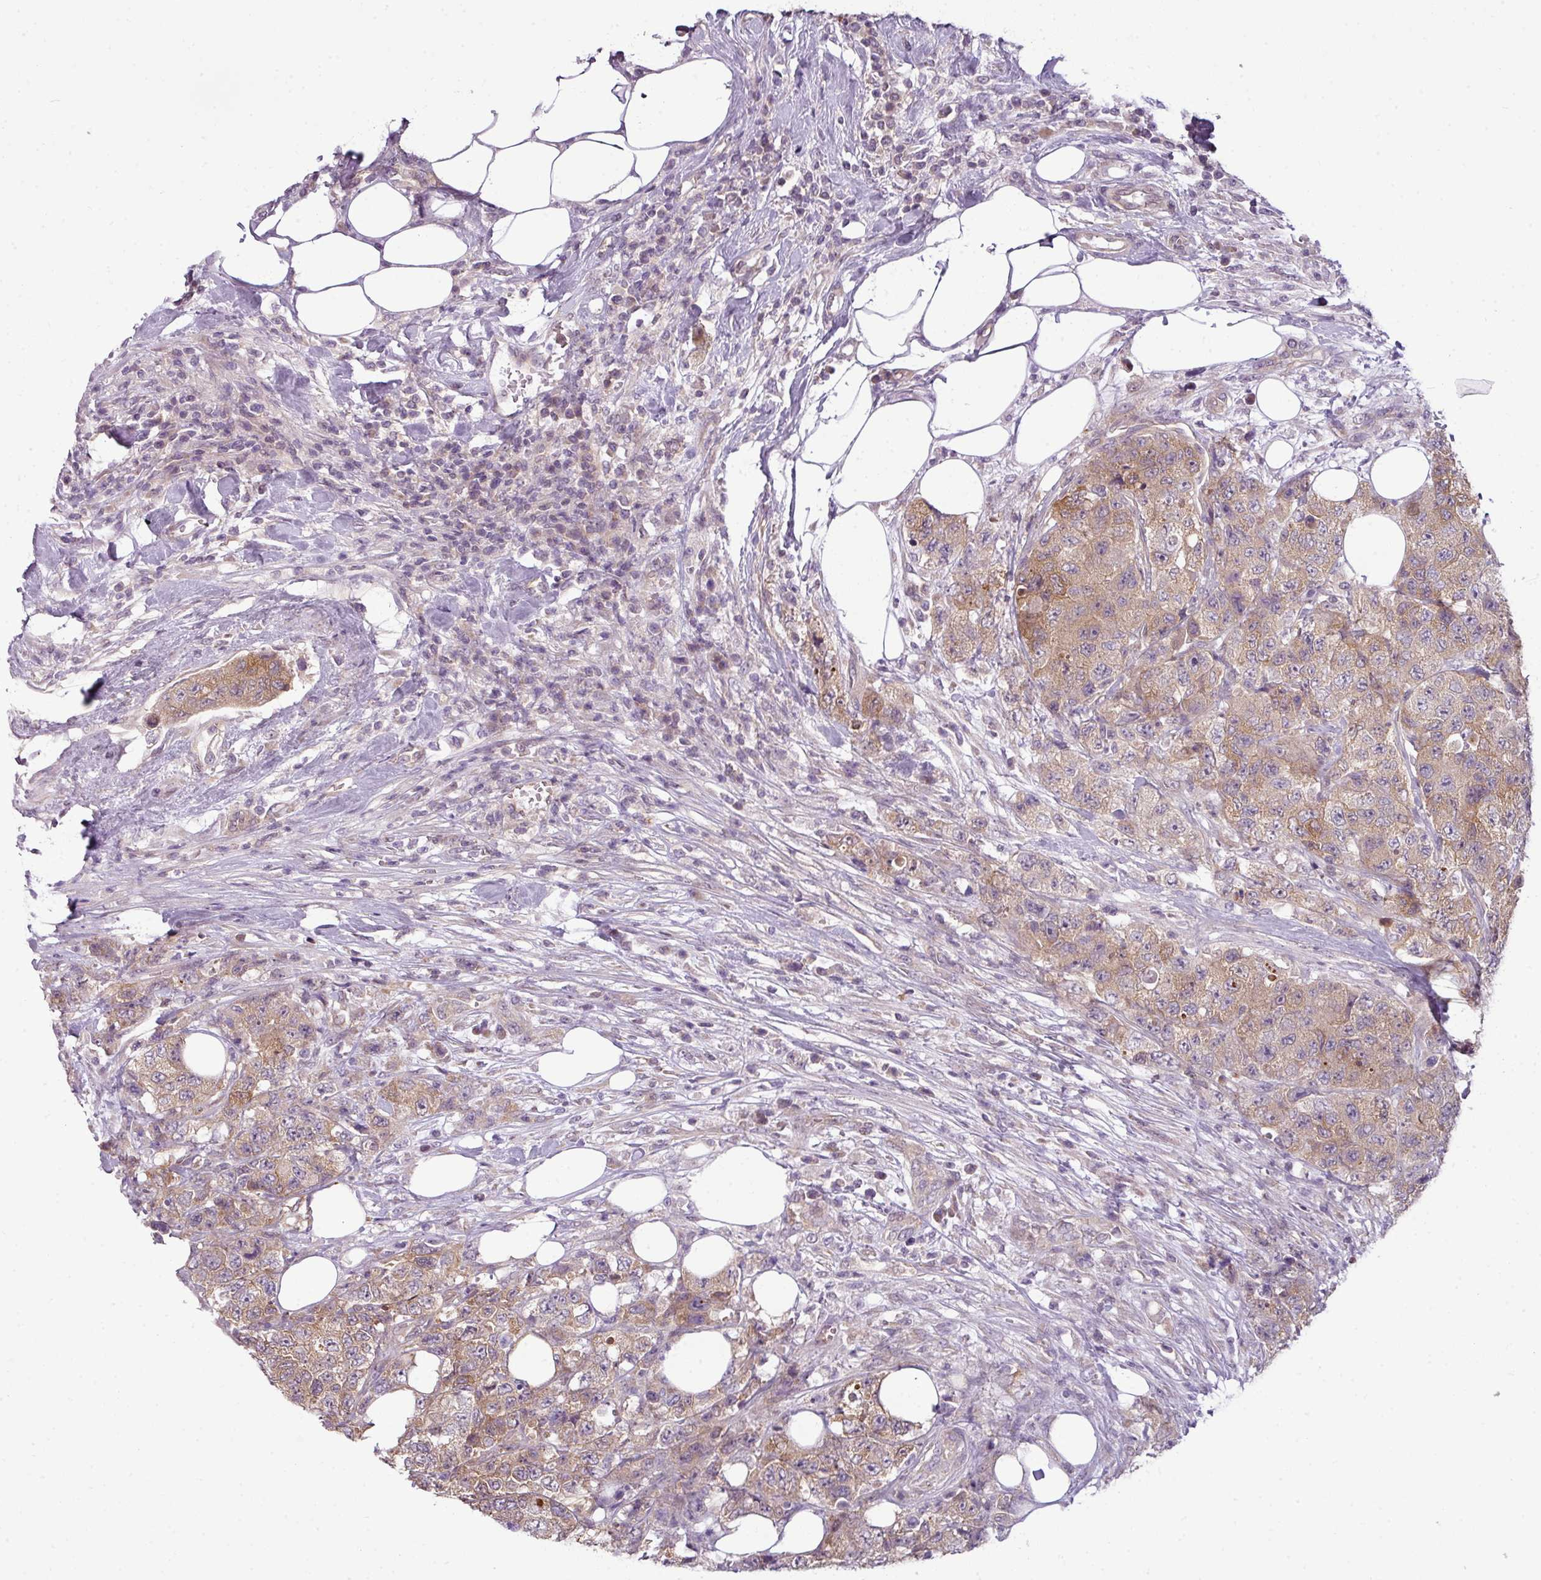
{"staining": {"intensity": "moderate", "quantity": ">75%", "location": "cytoplasmic/membranous"}, "tissue": "urothelial cancer", "cell_type": "Tumor cells", "image_type": "cancer", "snomed": [{"axis": "morphology", "description": "Urothelial carcinoma, High grade"}, {"axis": "topography", "description": "Urinary bladder"}], "caption": "Moderate cytoplasmic/membranous staining is appreciated in about >75% of tumor cells in urothelial cancer. The protein is stained brown, and the nuclei are stained in blue (DAB IHC with brightfield microscopy, high magnification).", "gene": "DERPC", "patient": {"sex": "female", "age": 78}}